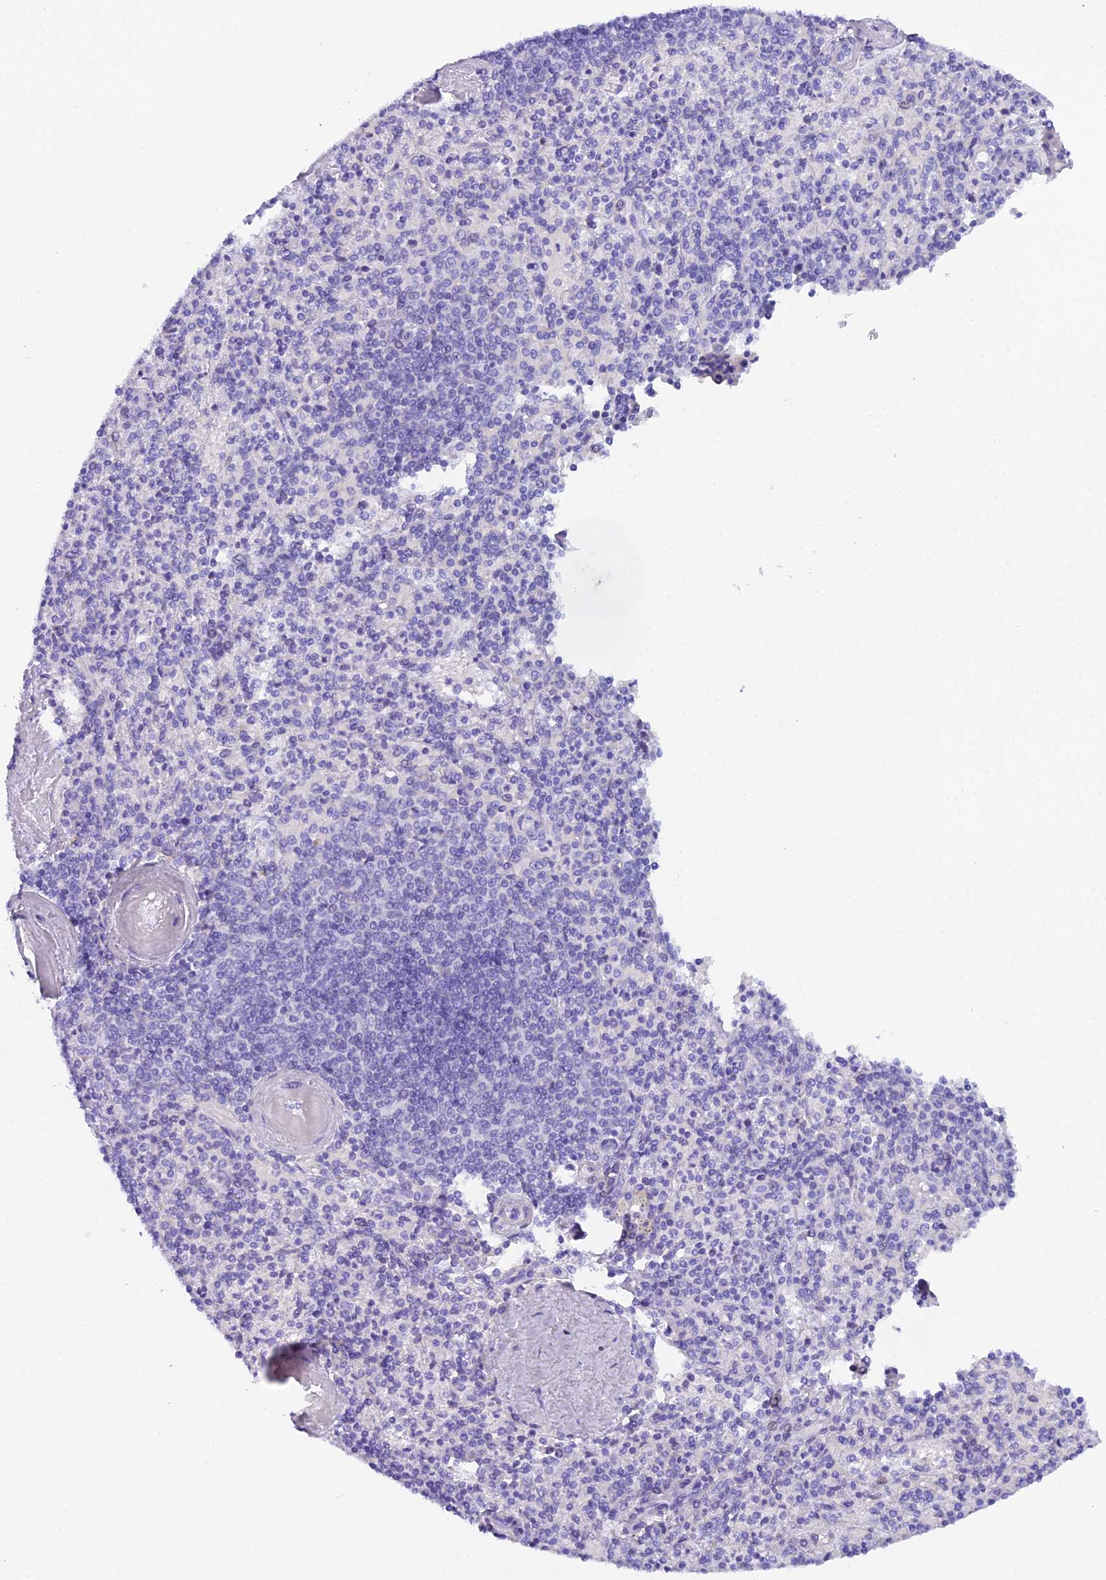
{"staining": {"intensity": "negative", "quantity": "none", "location": "none"}, "tissue": "spleen", "cell_type": "Cells in red pulp", "image_type": "normal", "snomed": [{"axis": "morphology", "description": "Normal tissue, NOS"}, {"axis": "topography", "description": "Spleen"}], "caption": "This is a histopathology image of IHC staining of benign spleen, which shows no positivity in cells in red pulp. Brightfield microscopy of immunohistochemistry stained with DAB (brown) and hematoxylin (blue), captured at high magnification.", "gene": "REG1A", "patient": {"sex": "male", "age": 82}}